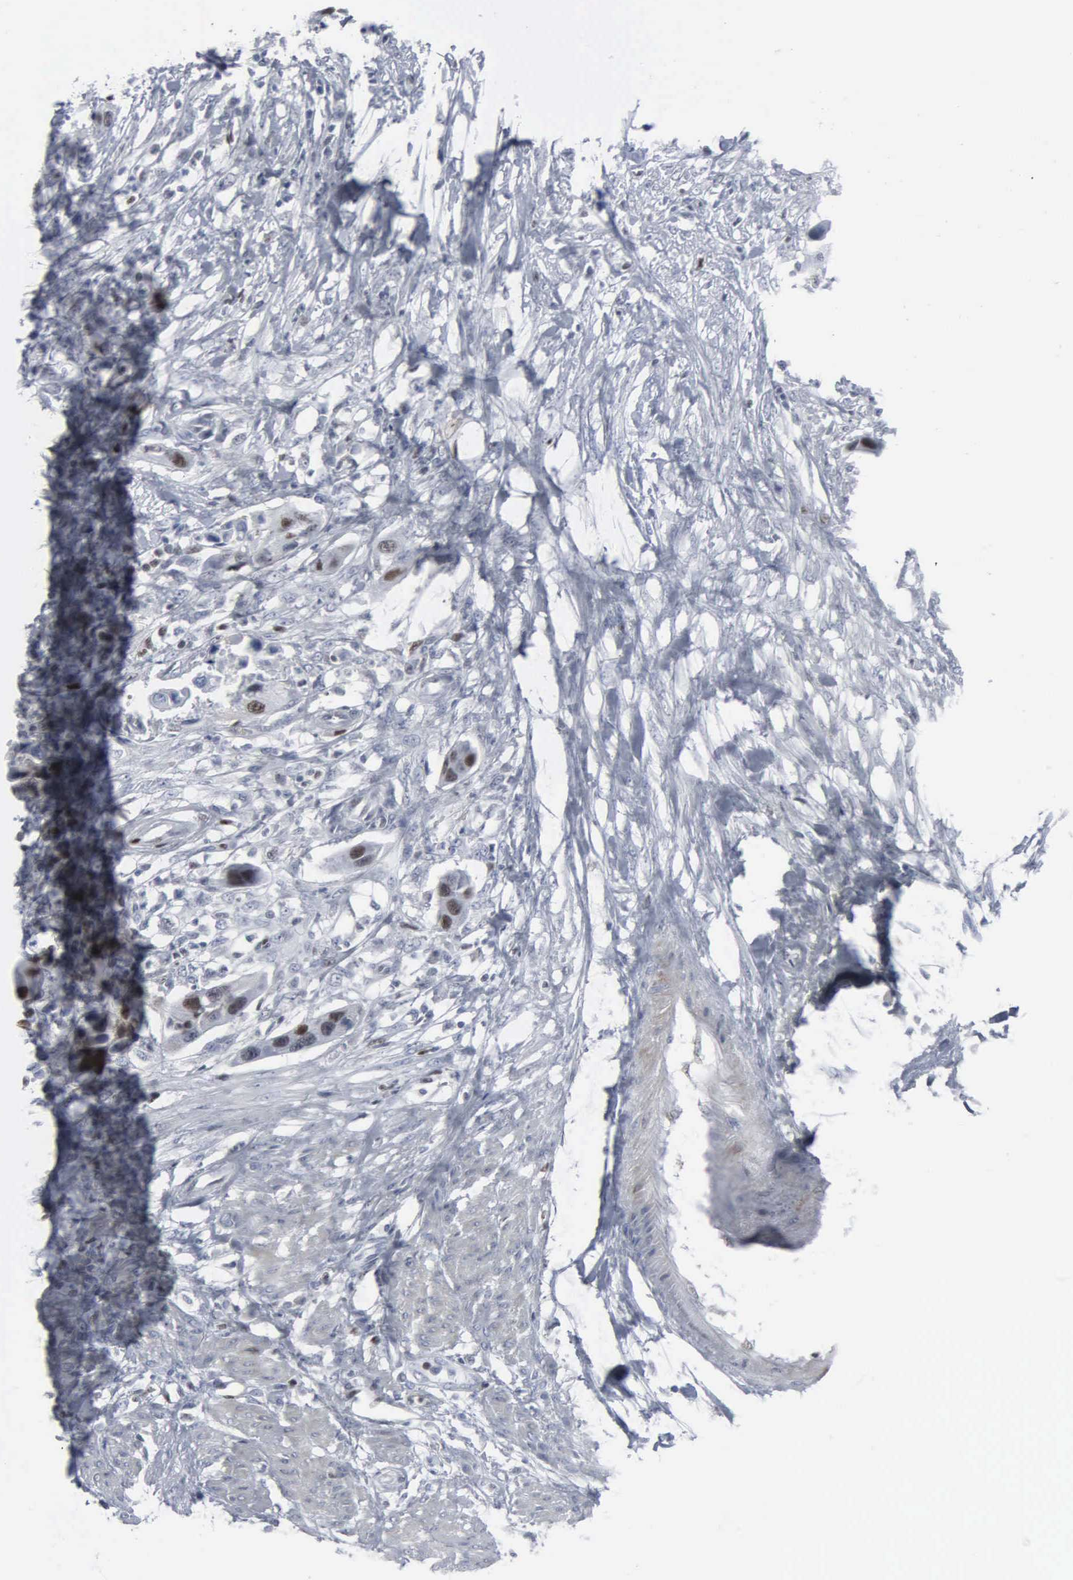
{"staining": {"intensity": "moderate", "quantity": "<25%", "location": "nuclear"}, "tissue": "urothelial cancer", "cell_type": "Tumor cells", "image_type": "cancer", "snomed": [{"axis": "morphology", "description": "Urothelial carcinoma, High grade"}, {"axis": "topography", "description": "Urinary bladder"}], "caption": "The micrograph demonstrates immunohistochemical staining of urothelial carcinoma (high-grade). There is moderate nuclear expression is seen in about <25% of tumor cells.", "gene": "CCND3", "patient": {"sex": "male", "age": 55}}